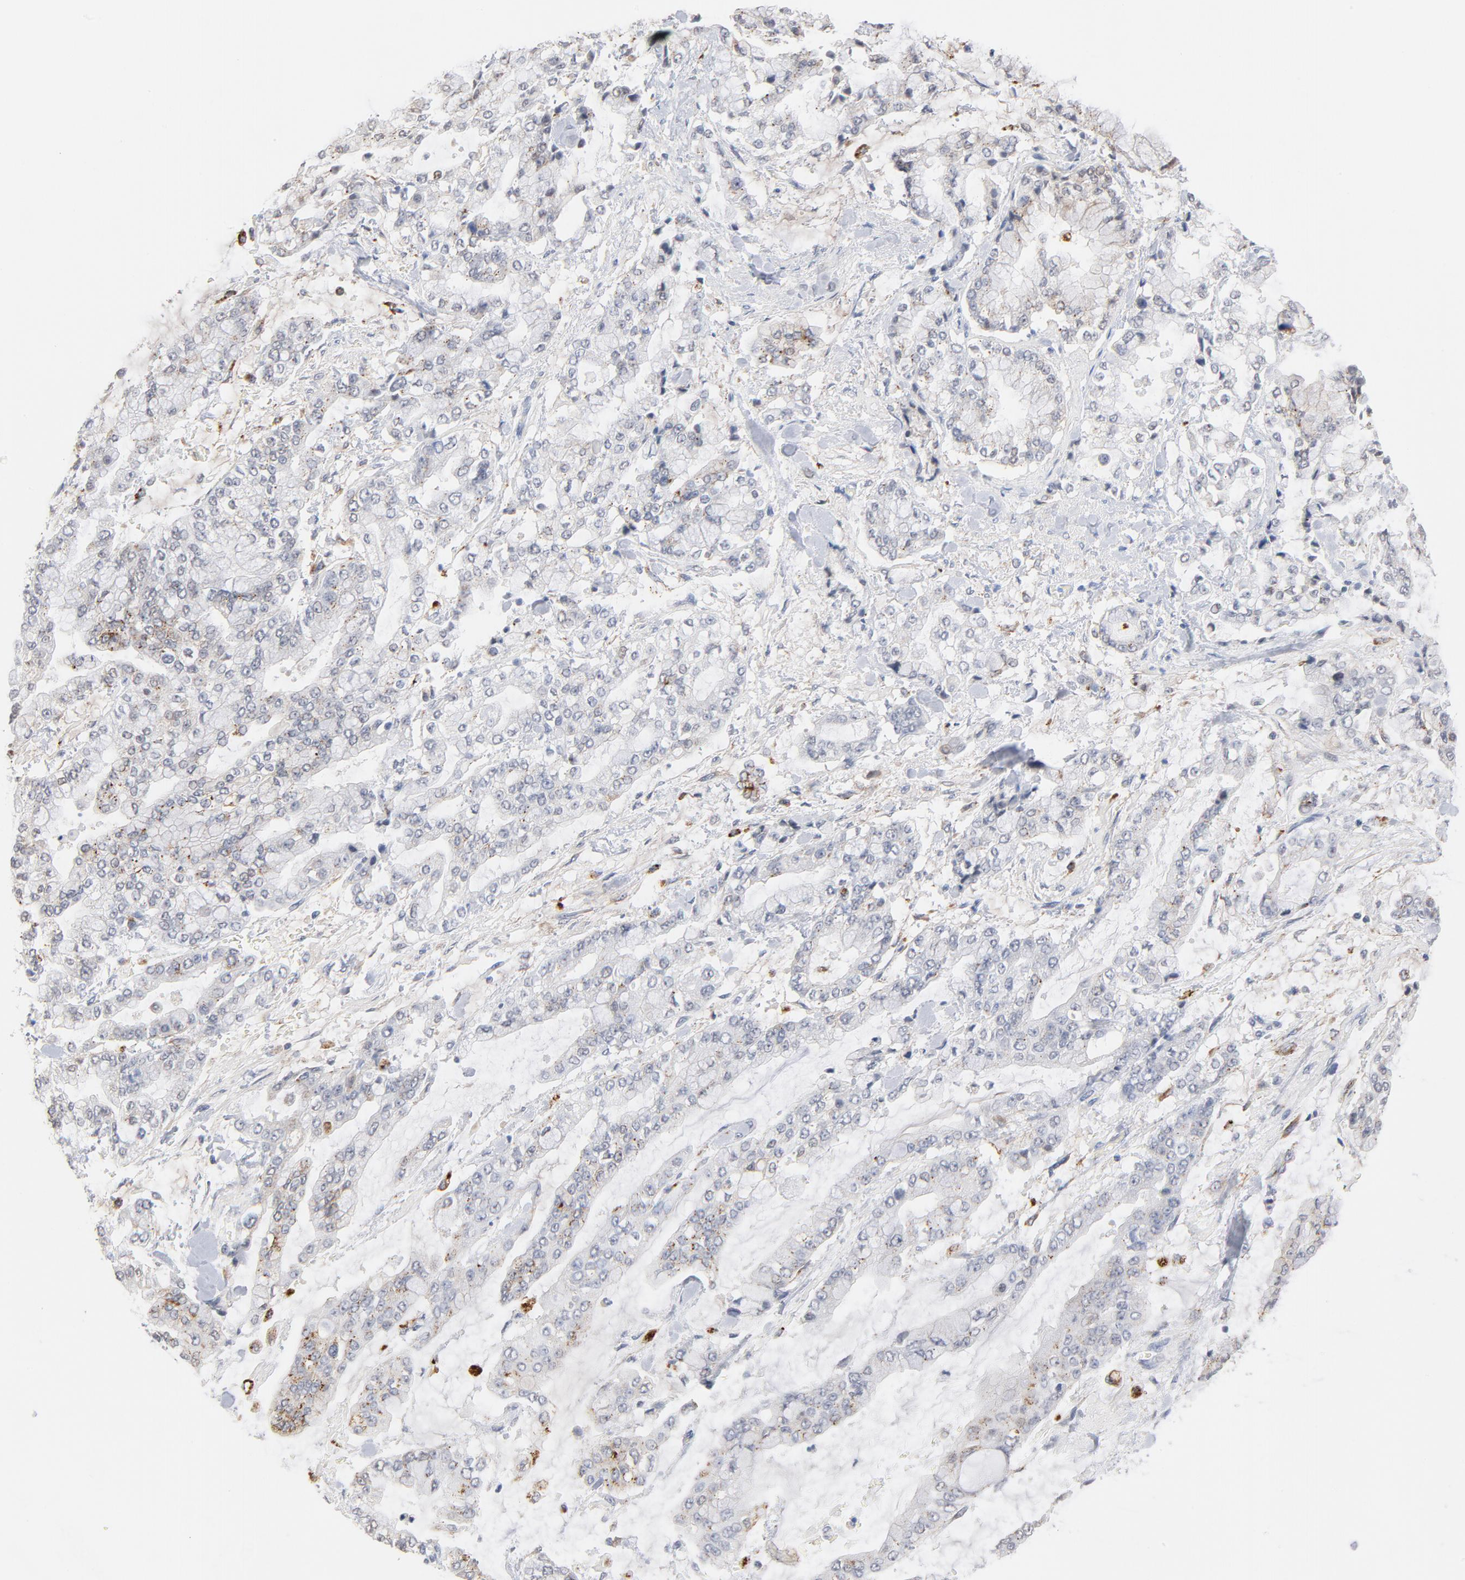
{"staining": {"intensity": "moderate", "quantity": "25%-75%", "location": "cytoplasmic/membranous"}, "tissue": "stomach cancer", "cell_type": "Tumor cells", "image_type": "cancer", "snomed": [{"axis": "morphology", "description": "Normal tissue, NOS"}, {"axis": "morphology", "description": "Adenocarcinoma, NOS"}, {"axis": "topography", "description": "Stomach, upper"}, {"axis": "topography", "description": "Stomach"}], "caption": "Tumor cells demonstrate medium levels of moderate cytoplasmic/membranous staining in about 25%-75% of cells in human stomach cancer (adenocarcinoma). Immunohistochemistry (ihc) stains the protein in brown and the nuclei are stained blue.", "gene": "LTBP2", "patient": {"sex": "male", "age": 76}}